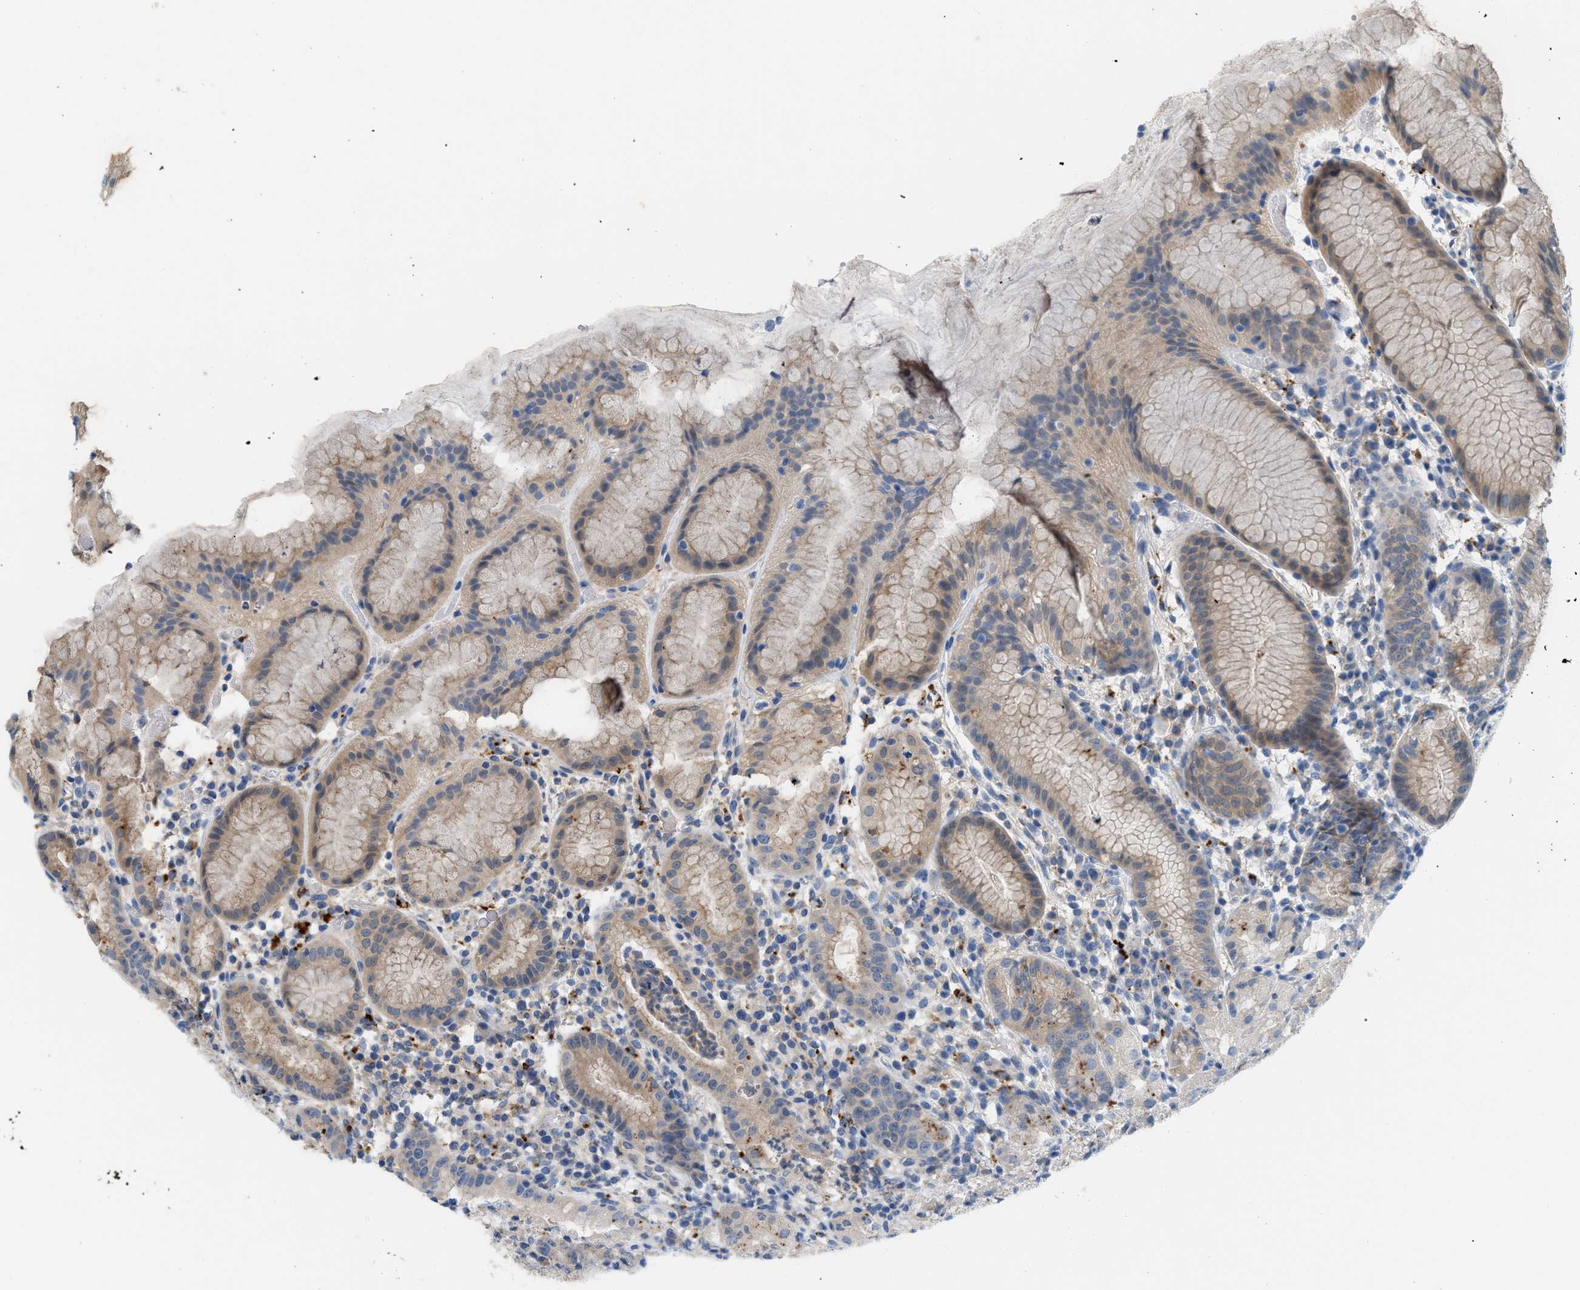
{"staining": {"intensity": "weak", "quantity": "25%-75%", "location": "cytoplasmic/membranous"}, "tissue": "stomach", "cell_type": "Glandular cells", "image_type": "normal", "snomed": [{"axis": "morphology", "description": "Normal tissue, NOS"}, {"axis": "topography", "description": "Stomach"}, {"axis": "topography", "description": "Stomach, lower"}], "caption": "Immunohistochemistry (IHC) histopathology image of benign stomach stained for a protein (brown), which demonstrates low levels of weak cytoplasmic/membranous expression in about 25%-75% of glandular cells.", "gene": "CSTB", "patient": {"sex": "female", "age": 75}}